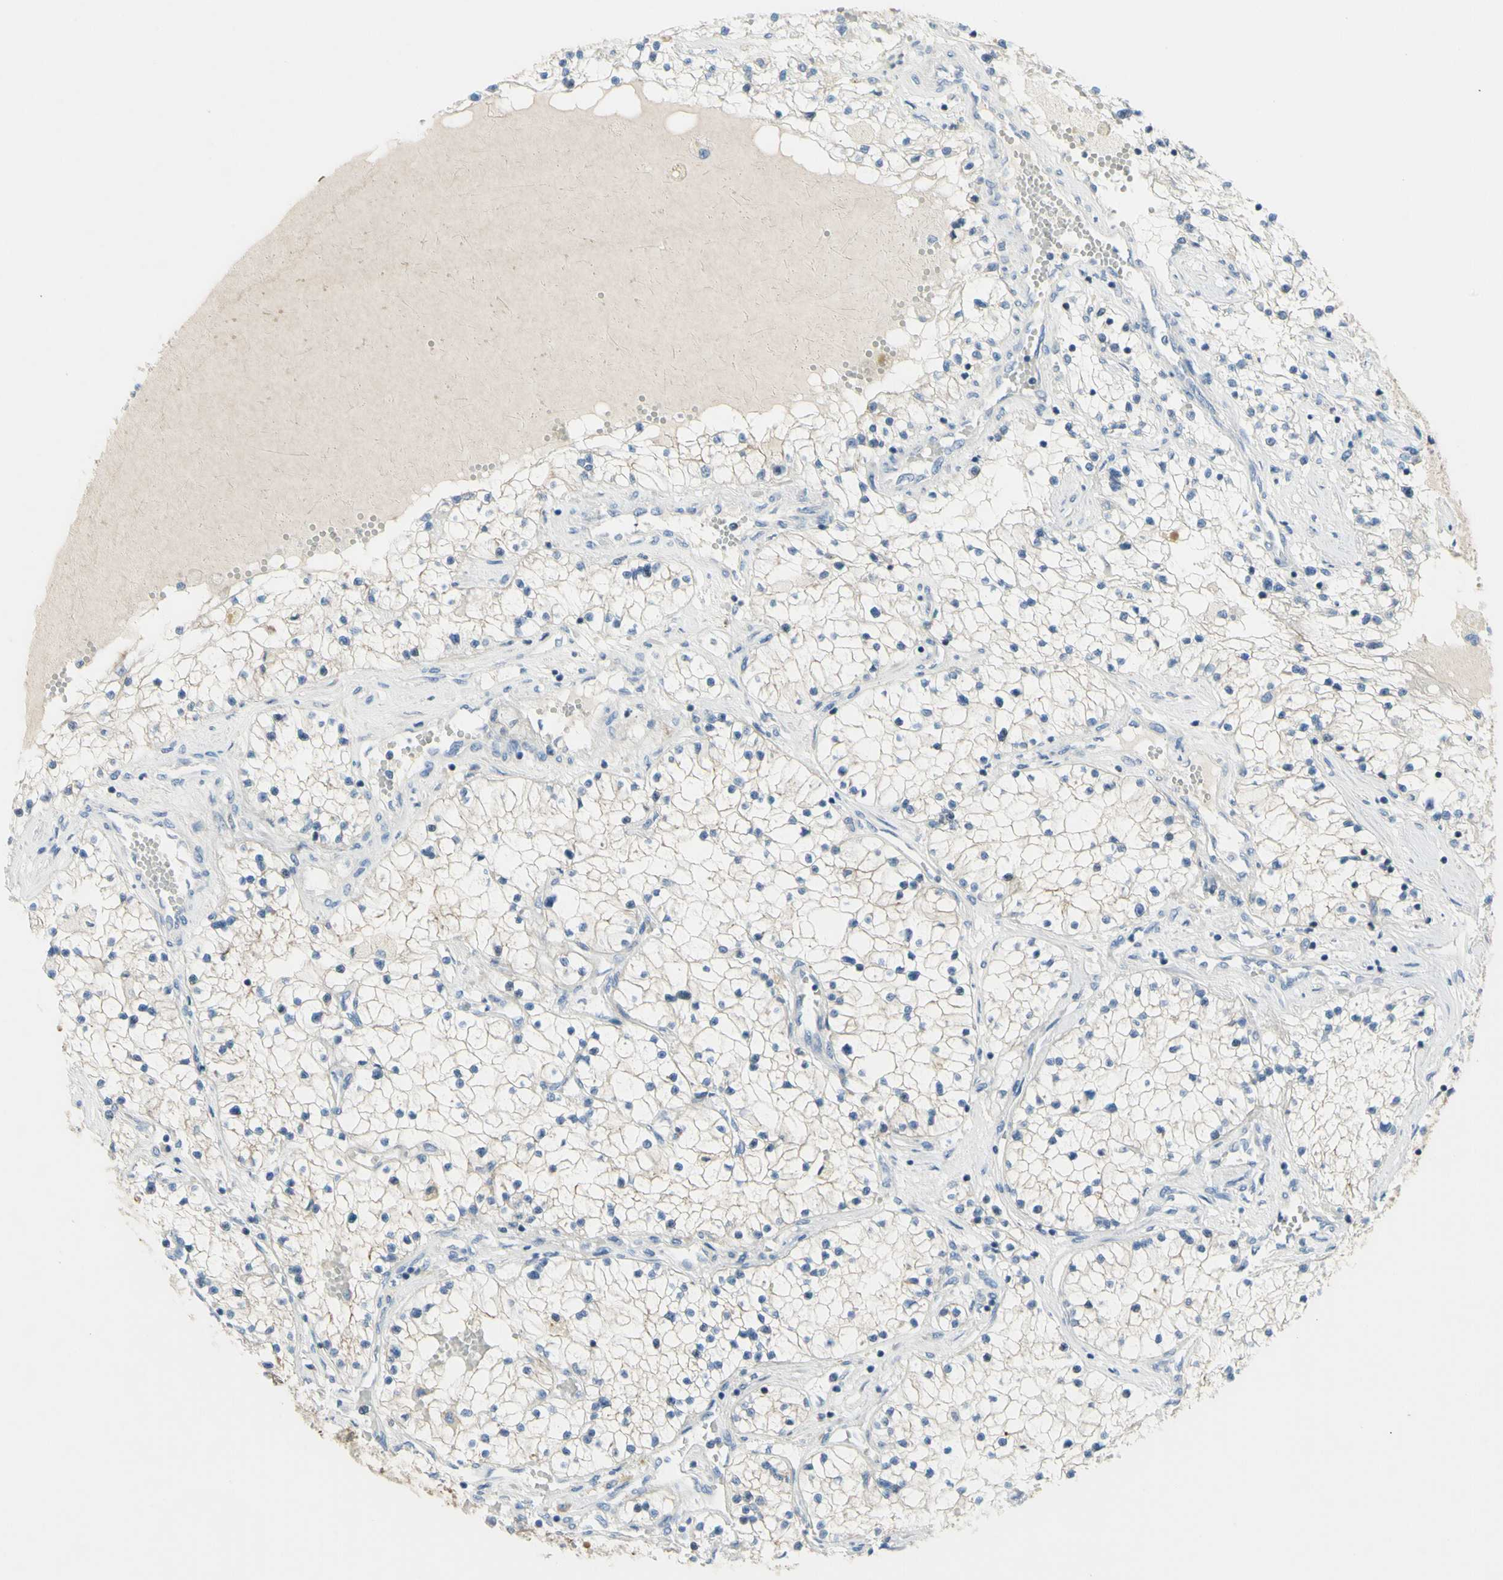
{"staining": {"intensity": "negative", "quantity": "none", "location": "none"}, "tissue": "renal cancer", "cell_type": "Tumor cells", "image_type": "cancer", "snomed": [{"axis": "morphology", "description": "Adenocarcinoma, NOS"}, {"axis": "topography", "description": "Kidney"}], "caption": "Tumor cells show no significant staining in adenocarcinoma (renal). Brightfield microscopy of immunohistochemistry stained with DAB (3,3'-diaminobenzidine) (brown) and hematoxylin (blue), captured at high magnification.", "gene": "MUC1", "patient": {"sex": "male", "age": 68}}